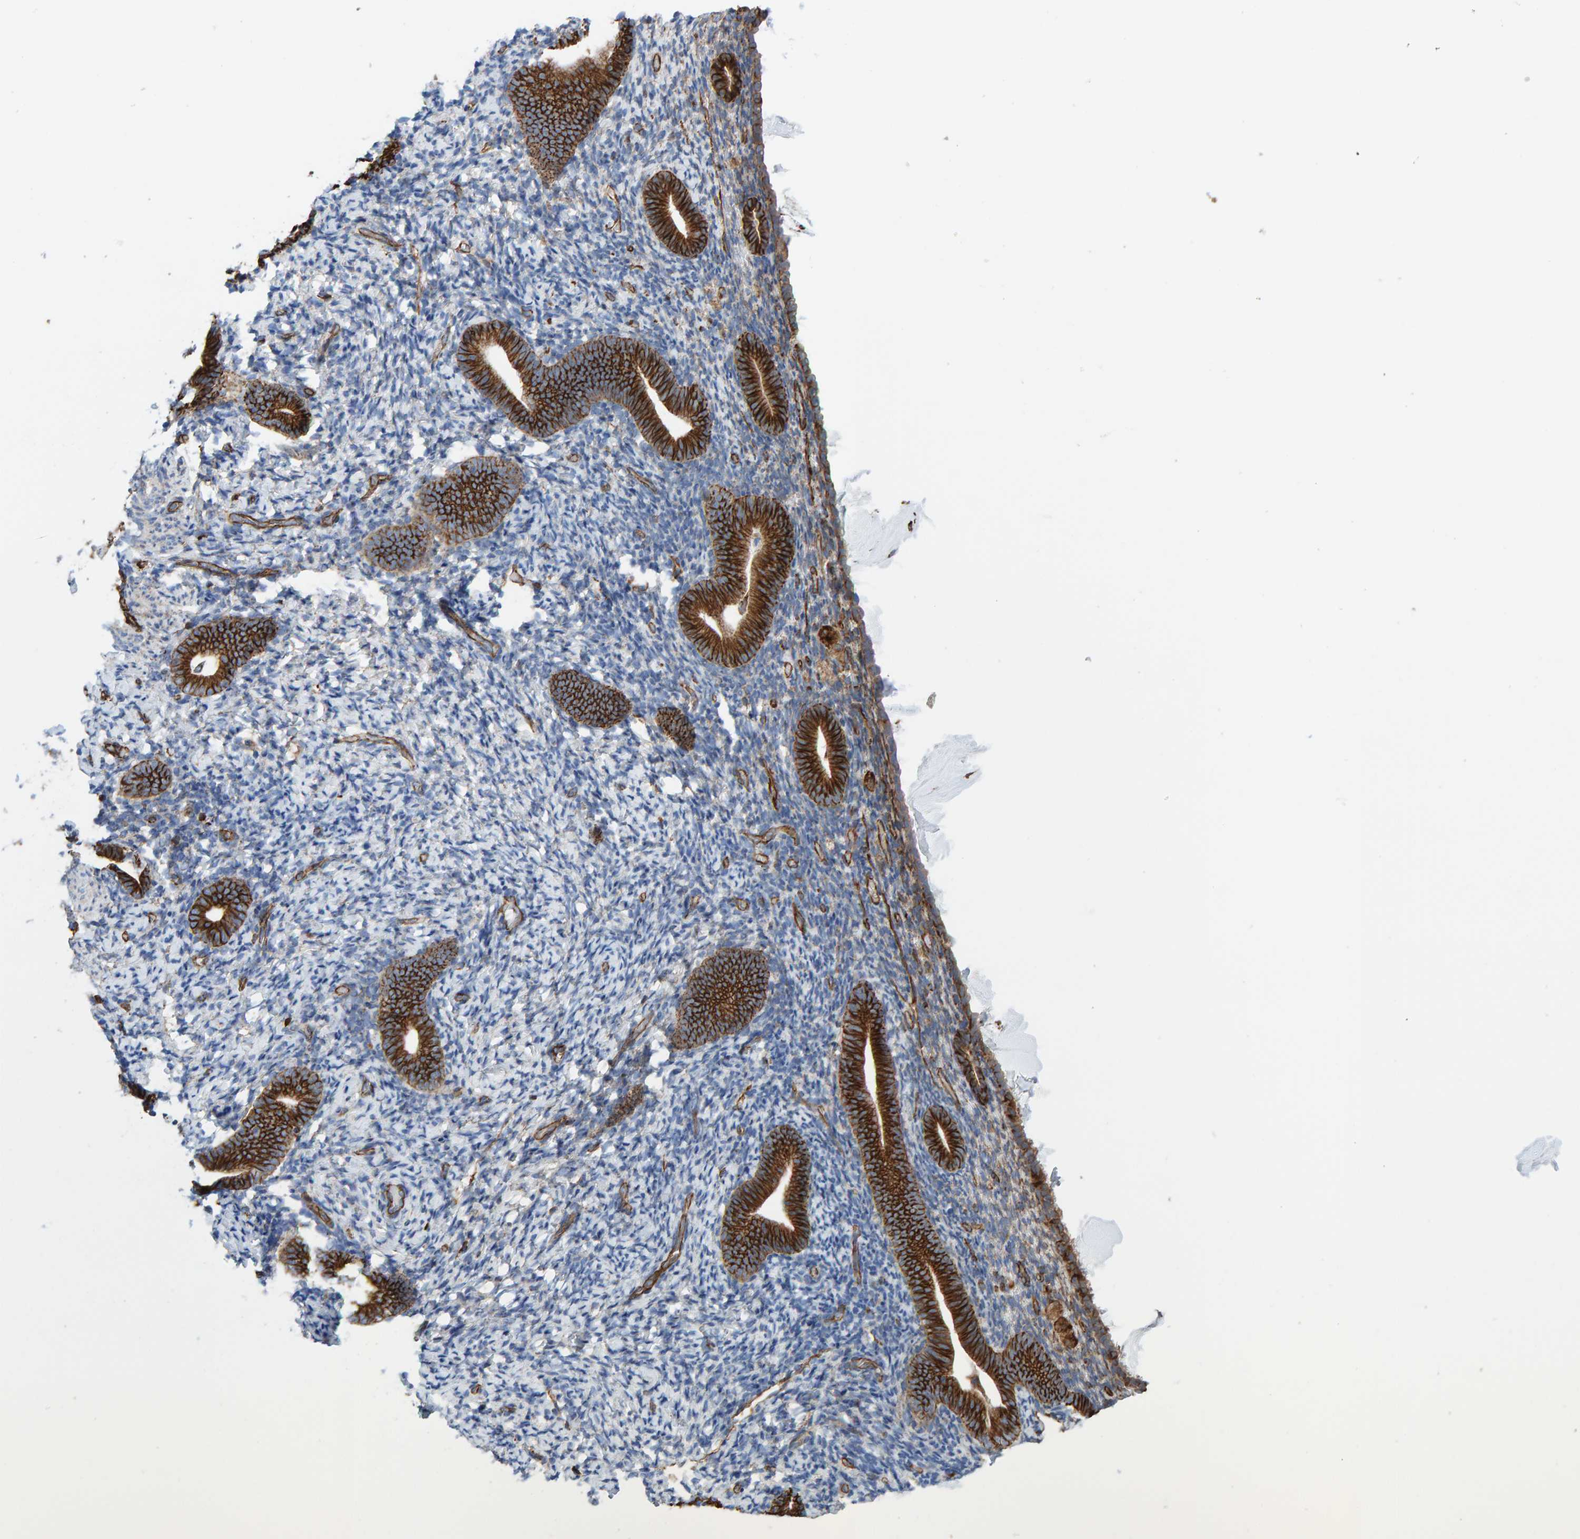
{"staining": {"intensity": "moderate", "quantity": "25%-75%", "location": "cytoplasmic/membranous"}, "tissue": "endometrium", "cell_type": "Cells in endometrial stroma", "image_type": "normal", "snomed": [{"axis": "morphology", "description": "Normal tissue, NOS"}, {"axis": "topography", "description": "Endometrium"}], "caption": "Immunohistochemical staining of unremarkable human endometrium reveals 25%-75% levels of moderate cytoplasmic/membranous protein expression in approximately 25%-75% of cells in endometrial stroma.", "gene": "ZNF347", "patient": {"sex": "female", "age": 51}}